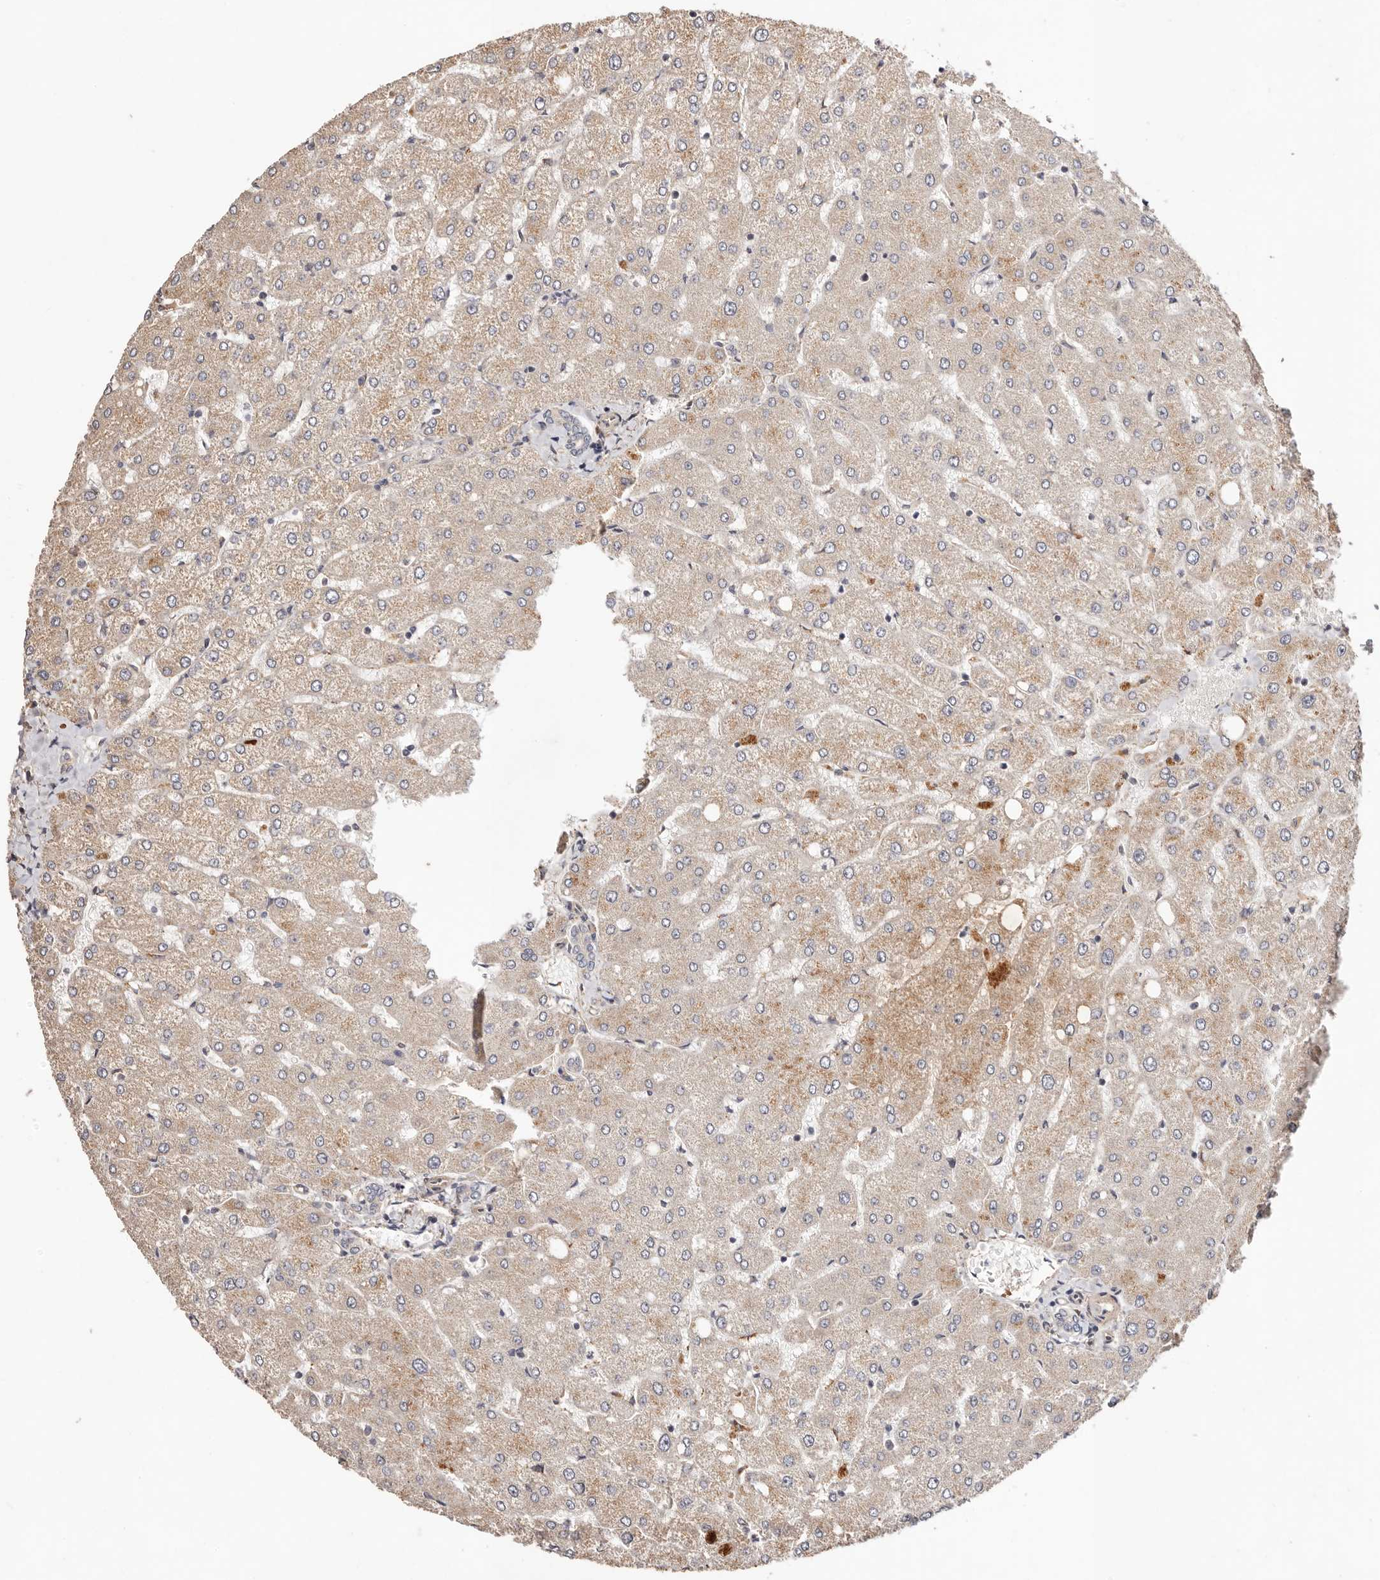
{"staining": {"intensity": "negative", "quantity": "none", "location": "none"}, "tissue": "liver", "cell_type": "Cholangiocytes", "image_type": "normal", "snomed": [{"axis": "morphology", "description": "Normal tissue, NOS"}, {"axis": "topography", "description": "Liver"}], "caption": "IHC of benign human liver reveals no staining in cholangiocytes. The staining is performed using DAB (3,3'-diaminobenzidine) brown chromogen with nuclei counter-stained in using hematoxylin.", "gene": "MACF1", "patient": {"sex": "female", "age": 54}}